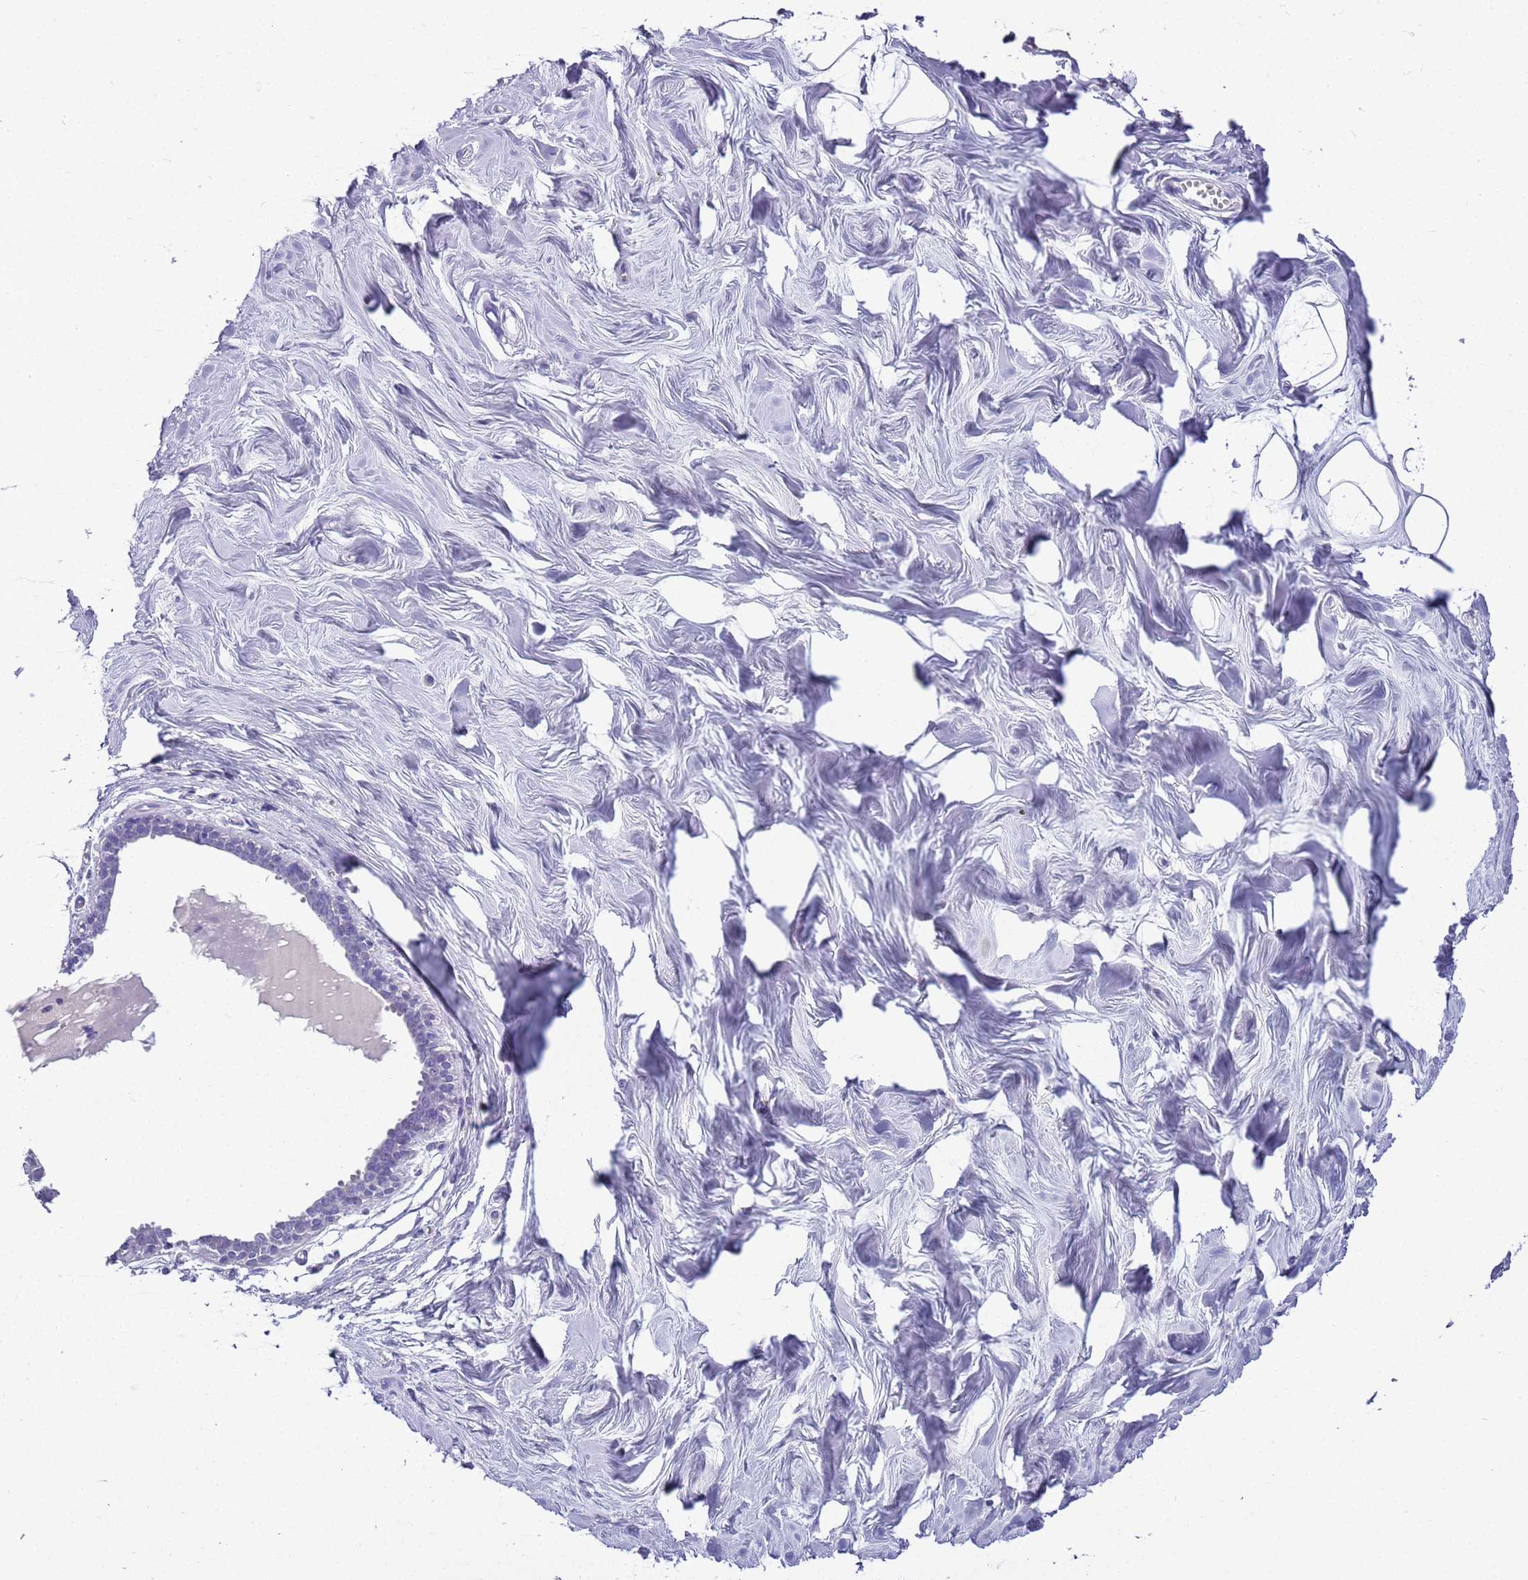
{"staining": {"intensity": "negative", "quantity": "none", "location": "none"}, "tissue": "breast", "cell_type": "Adipocytes", "image_type": "normal", "snomed": [{"axis": "morphology", "description": "Normal tissue, NOS"}, {"axis": "topography", "description": "Breast"}], "caption": "IHC histopathology image of benign human breast stained for a protein (brown), which demonstrates no positivity in adipocytes. (IHC, brightfield microscopy, high magnification).", "gene": "BRMS1L", "patient": {"sex": "female", "age": 27}}